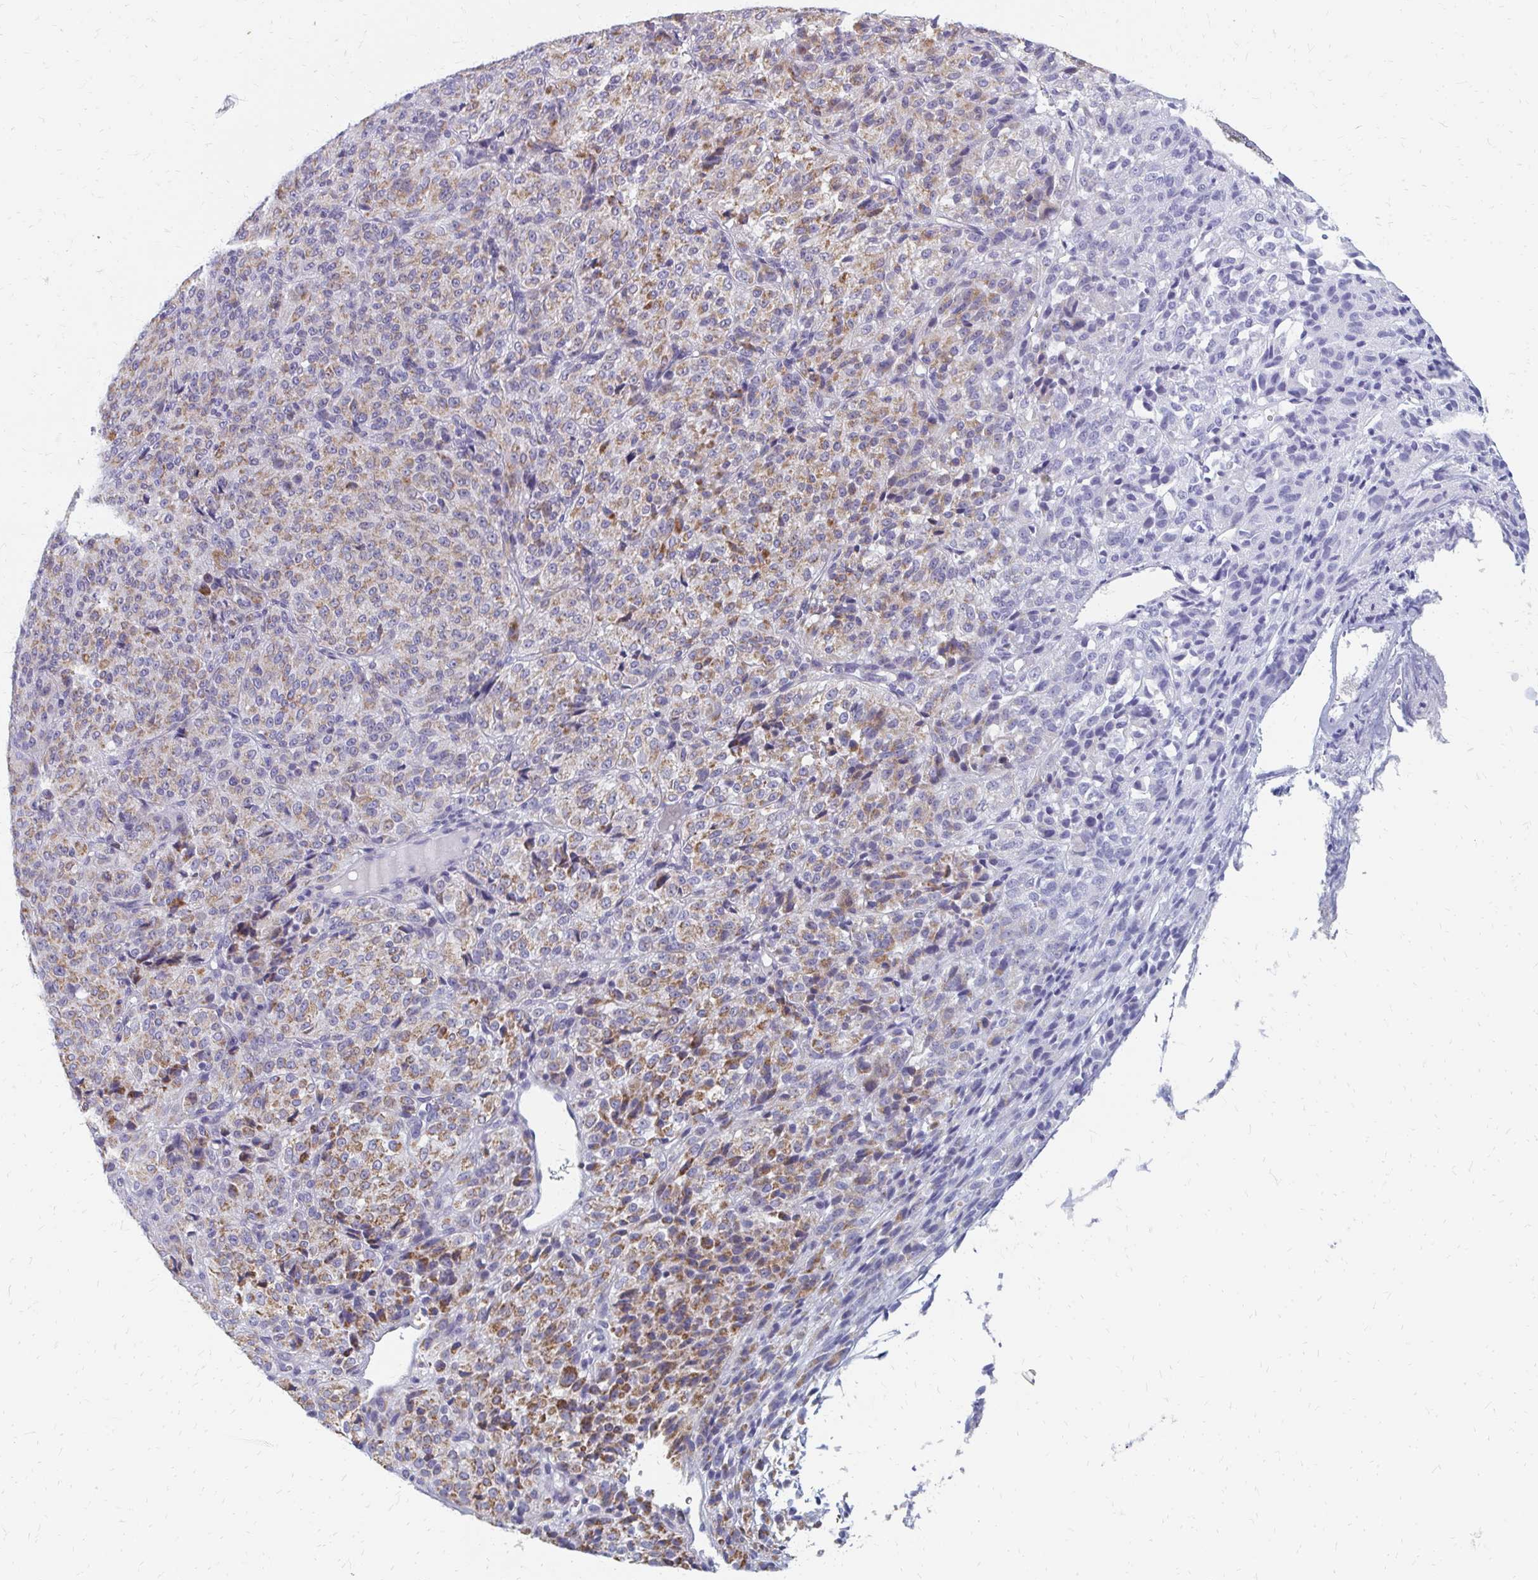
{"staining": {"intensity": "moderate", "quantity": "25%-75%", "location": "cytoplasmic/membranous"}, "tissue": "melanoma", "cell_type": "Tumor cells", "image_type": "cancer", "snomed": [{"axis": "morphology", "description": "Malignant melanoma, Metastatic site"}, {"axis": "topography", "description": "Brain"}], "caption": "Malignant melanoma (metastatic site) was stained to show a protein in brown. There is medium levels of moderate cytoplasmic/membranous staining in about 25%-75% of tumor cells.", "gene": "OR10V1", "patient": {"sex": "female", "age": 56}}